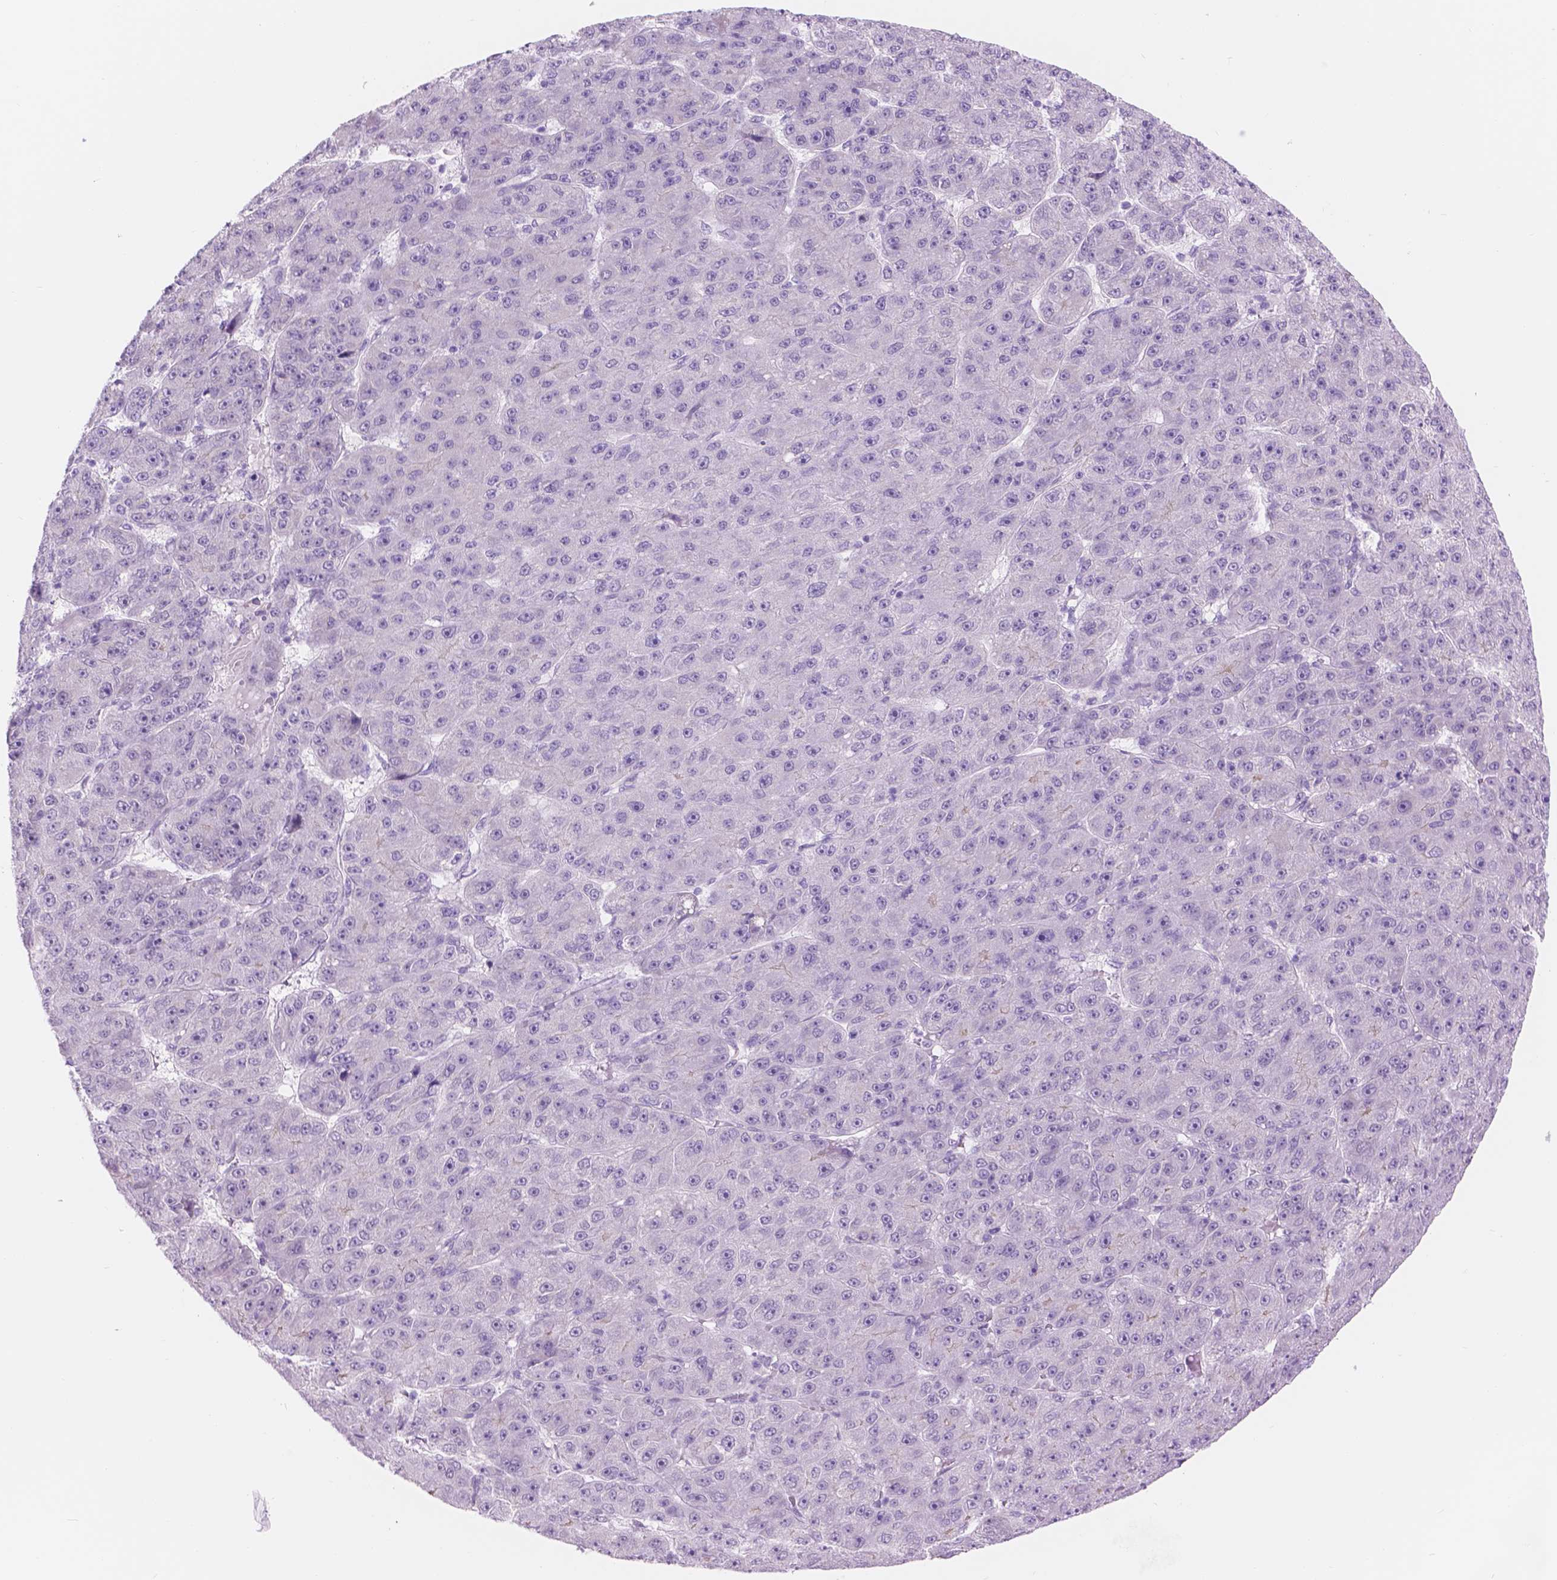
{"staining": {"intensity": "negative", "quantity": "none", "location": "none"}, "tissue": "liver cancer", "cell_type": "Tumor cells", "image_type": "cancer", "snomed": [{"axis": "morphology", "description": "Carcinoma, Hepatocellular, NOS"}, {"axis": "topography", "description": "Liver"}], "caption": "Immunohistochemical staining of human liver cancer (hepatocellular carcinoma) reveals no significant staining in tumor cells.", "gene": "DCC", "patient": {"sex": "male", "age": 67}}